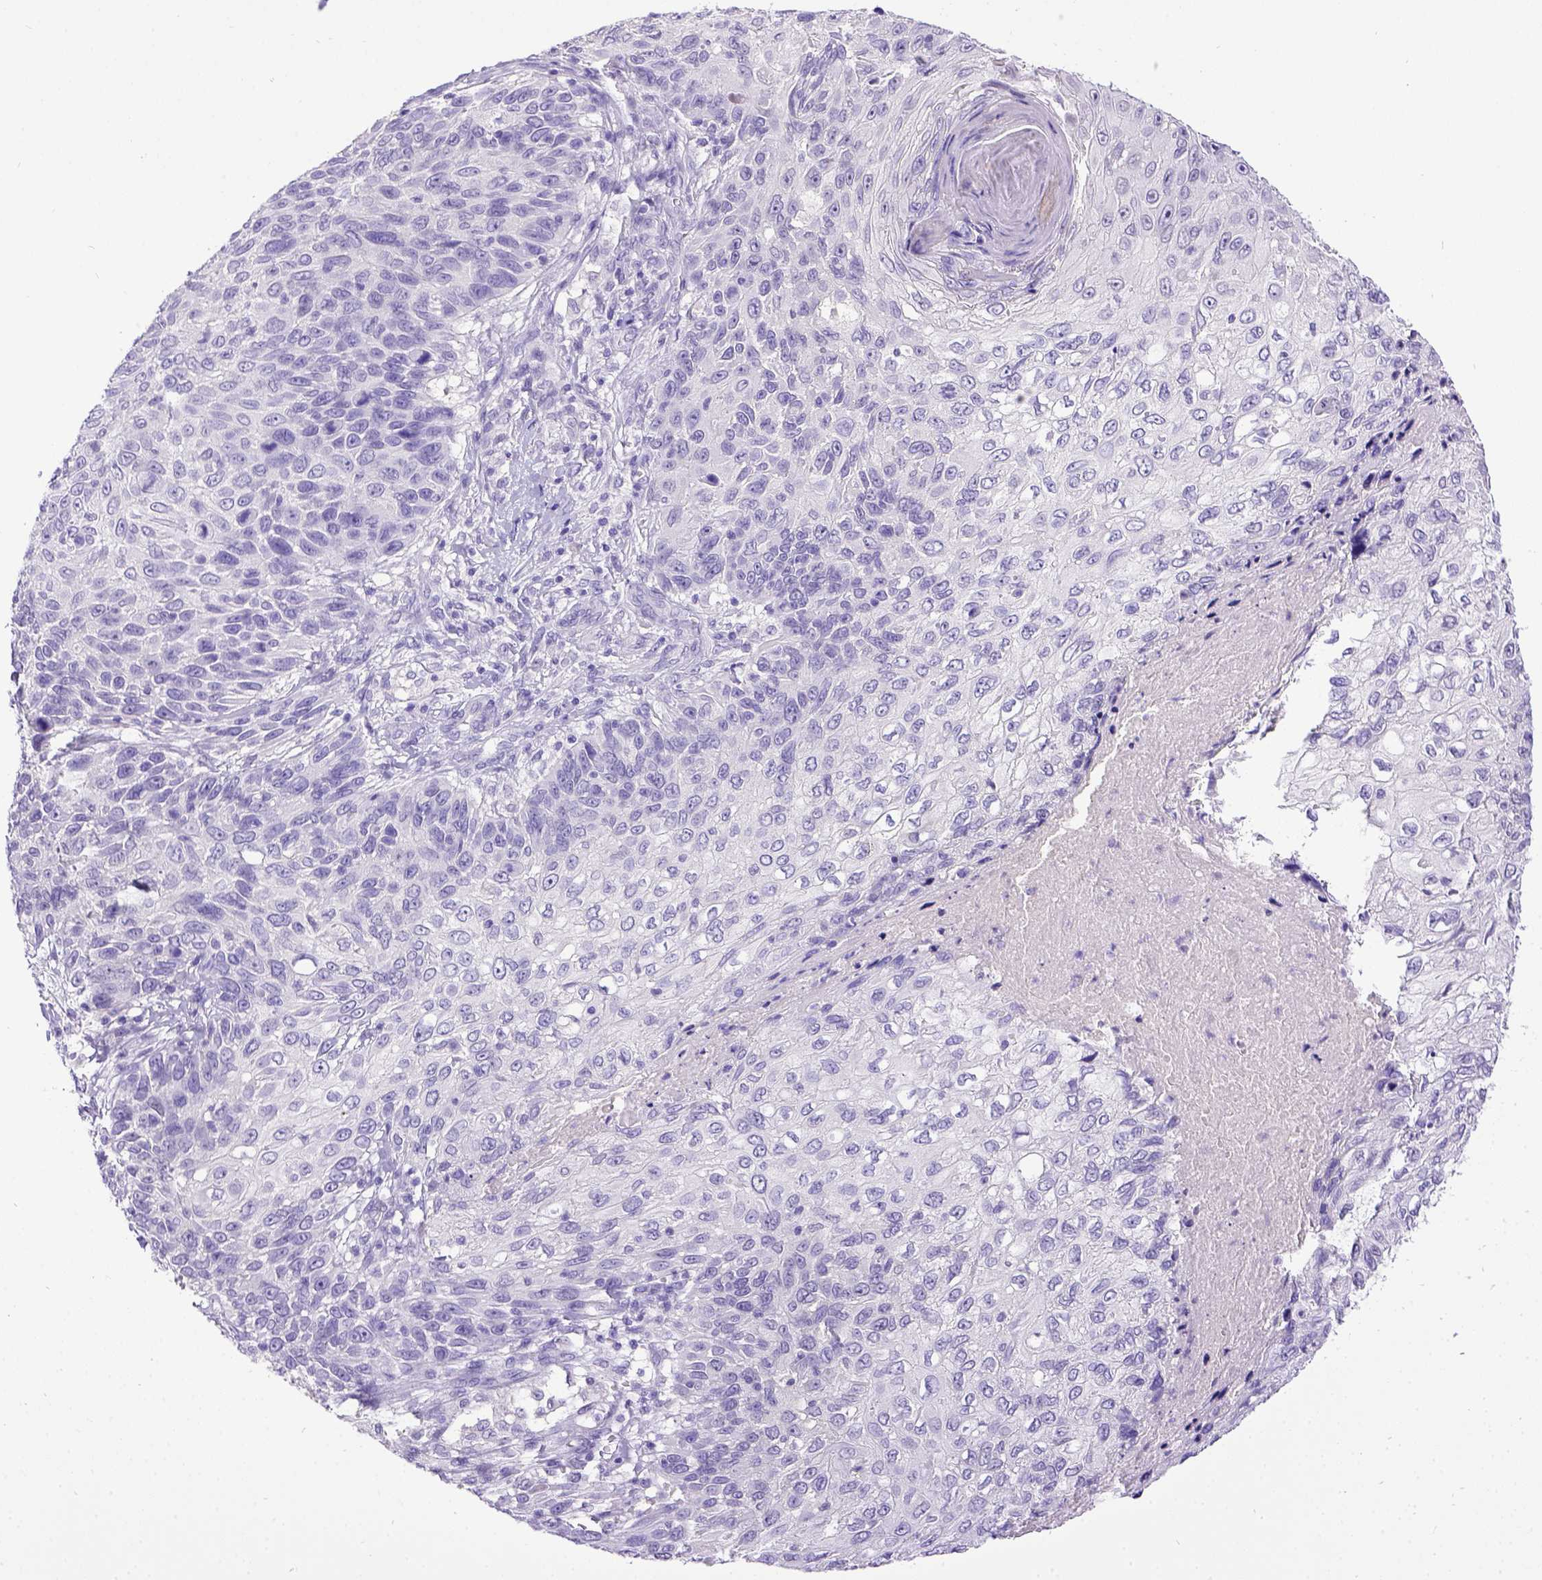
{"staining": {"intensity": "negative", "quantity": "none", "location": "none"}, "tissue": "skin cancer", "cell_type": "Tumor cells", "image_type": "cancer", "snomed": [{"axis": "morphology", "description": "Squamous cell carcinoma, NOS"}, {"axis": "topography", "description": "Skin"}], "caption": "Tumor cells show no significant expression in squamous cell carcinoma (skin). The staining is performed using DAB (3,3'-diaminobenzidine) brown chromogen with nuclei counter-stained in using hematoxylin.", "gene": "ESR1", "patient": {"sex": "male", "age": 92}}